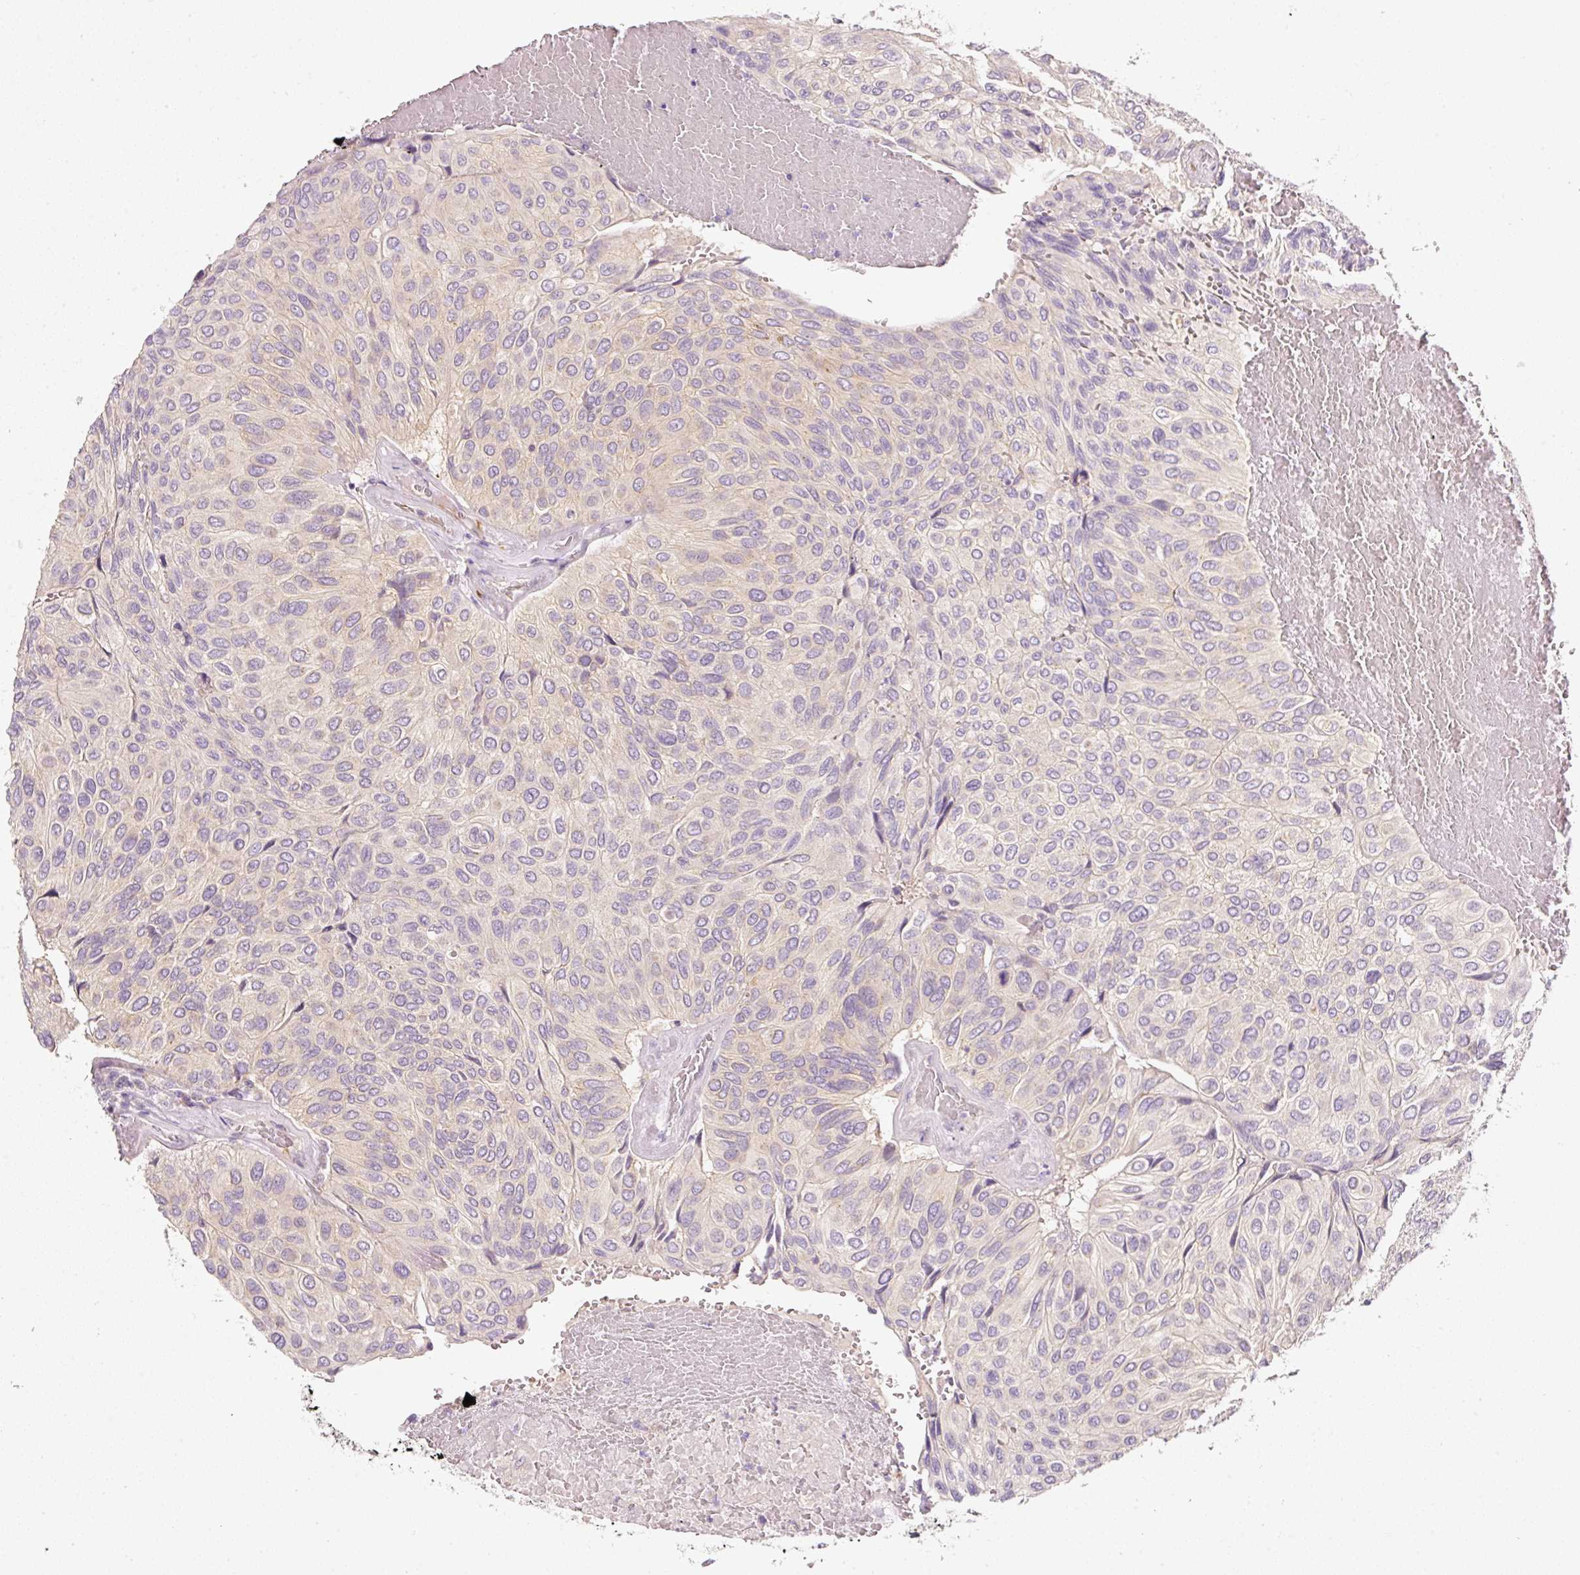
{"staining": {"intensity": "weak", "quantity": "<25%", "location": "cytoplasmic/membranous"}, "tissue": "urothelial cancer", "cell_type": "Tumor cells", "image_type": "cancer", "snomed": [{"axis": "morphology", "description": "Urothelial carcinoma, High grade"}, {"axis": "topography", "description": "Urinary bladder"}], "caption": "IHC of human high-grade urothelial carcinoma demonstrates no positivity in tumor cells.", "gene": "RNF167", "patient": {"sex": "male", "age": 66}}